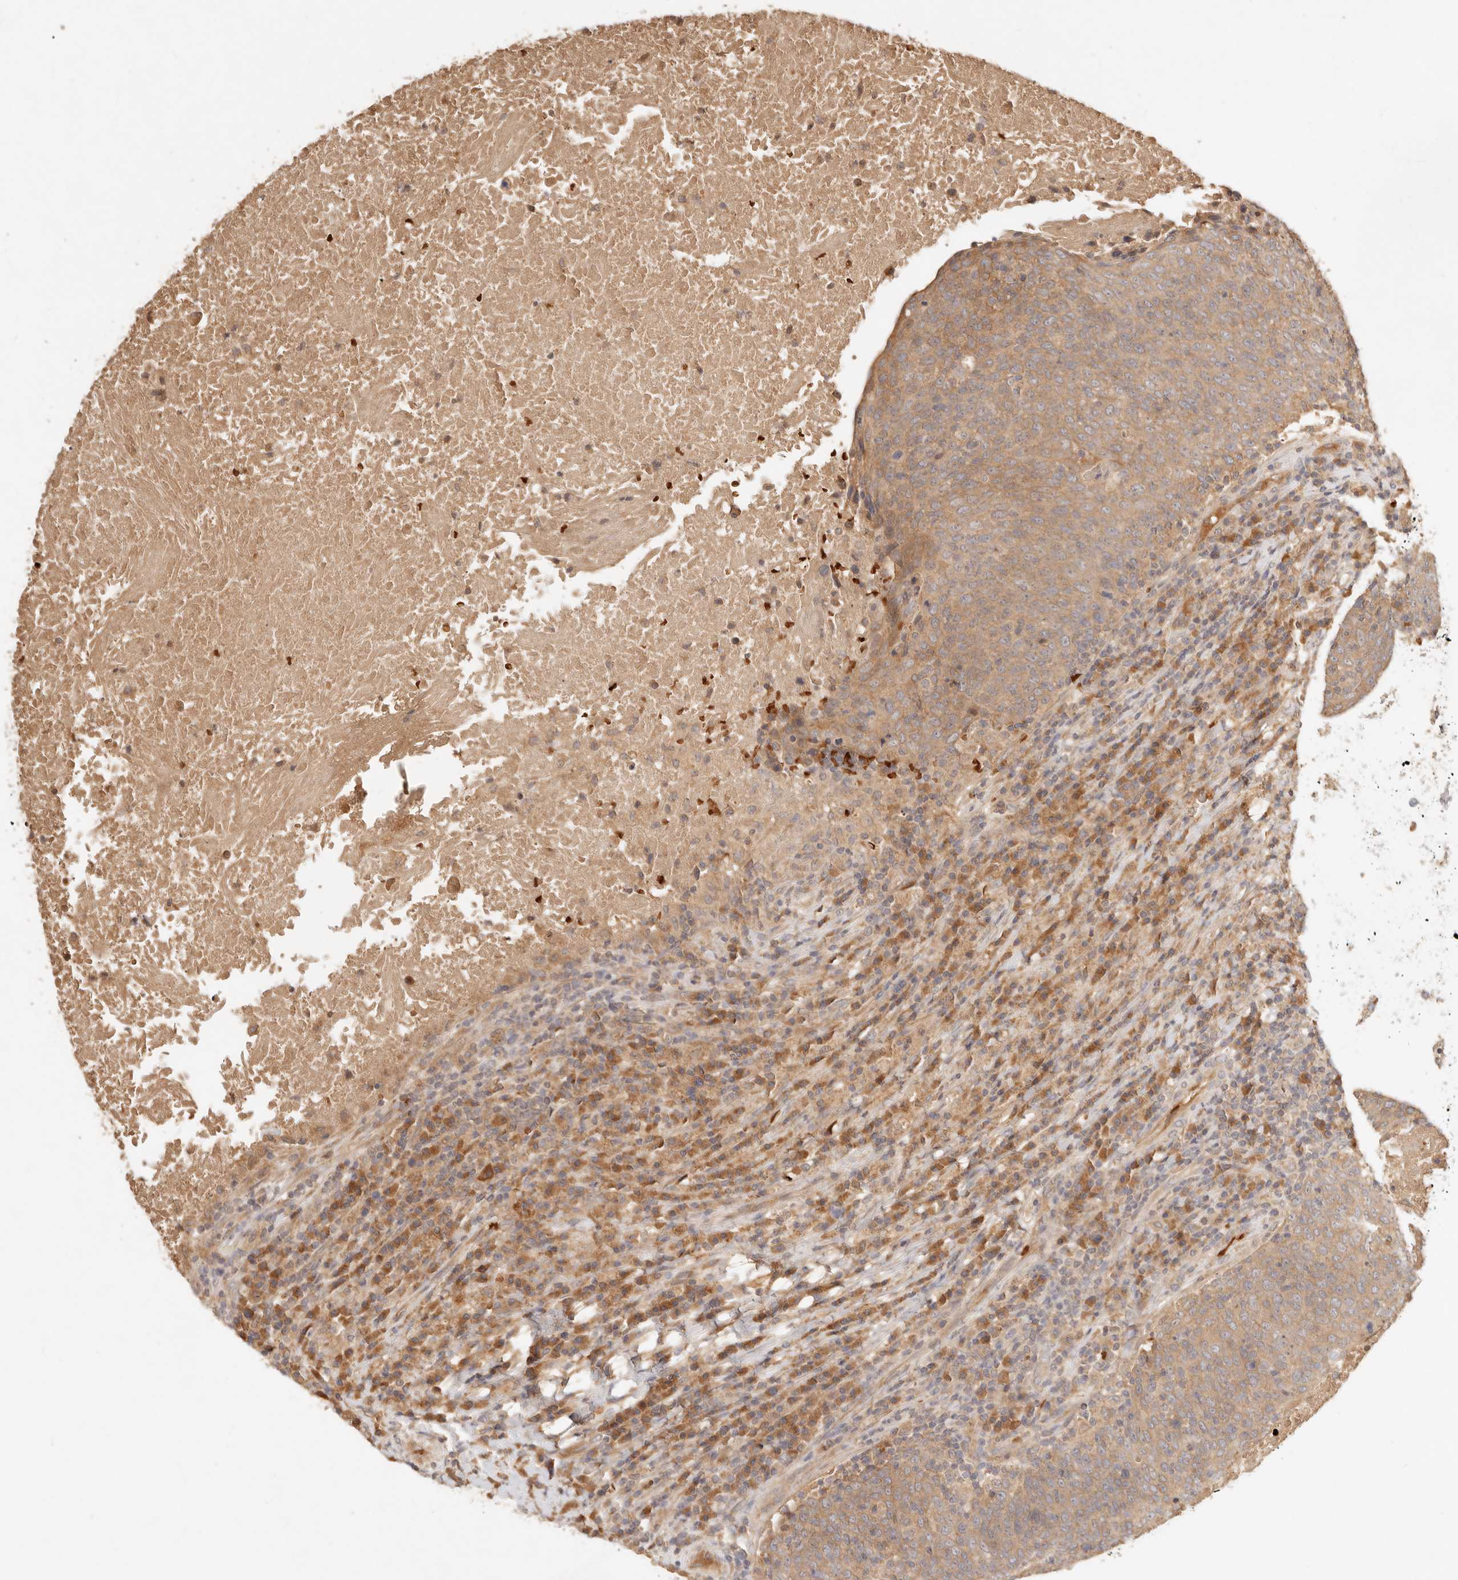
{"staining": {"intensity": "moderate", "quantity": ">75%", "location": "cytoplasmic/membranous"}, "tissue": "head and neck cancer", "cell_type": "Tumor cells", "image_type": "cancer", "snomed": [{"axis": "morphology", "description": "Squamous cell carcinoma, NOS"}, {"axis": "morphology", "description": "Squamous cell carcinoma, metastatic, NOS"}, {"axis": "topography", "description": "Lymph node"}, {"axis": "topography", "description": "Head-Neck"}], "caption": "Squamous cell carcinoma (head and neck) tissue reveals moderate cytoplasmic/membranous expression in about >75% of tumor cells, visualized by immunohistochemistry. (Brightfield microscopy of DAB IHC at high magnification).", "gene": "FREM2", "patient": {"sex": "male", "age": 62}}